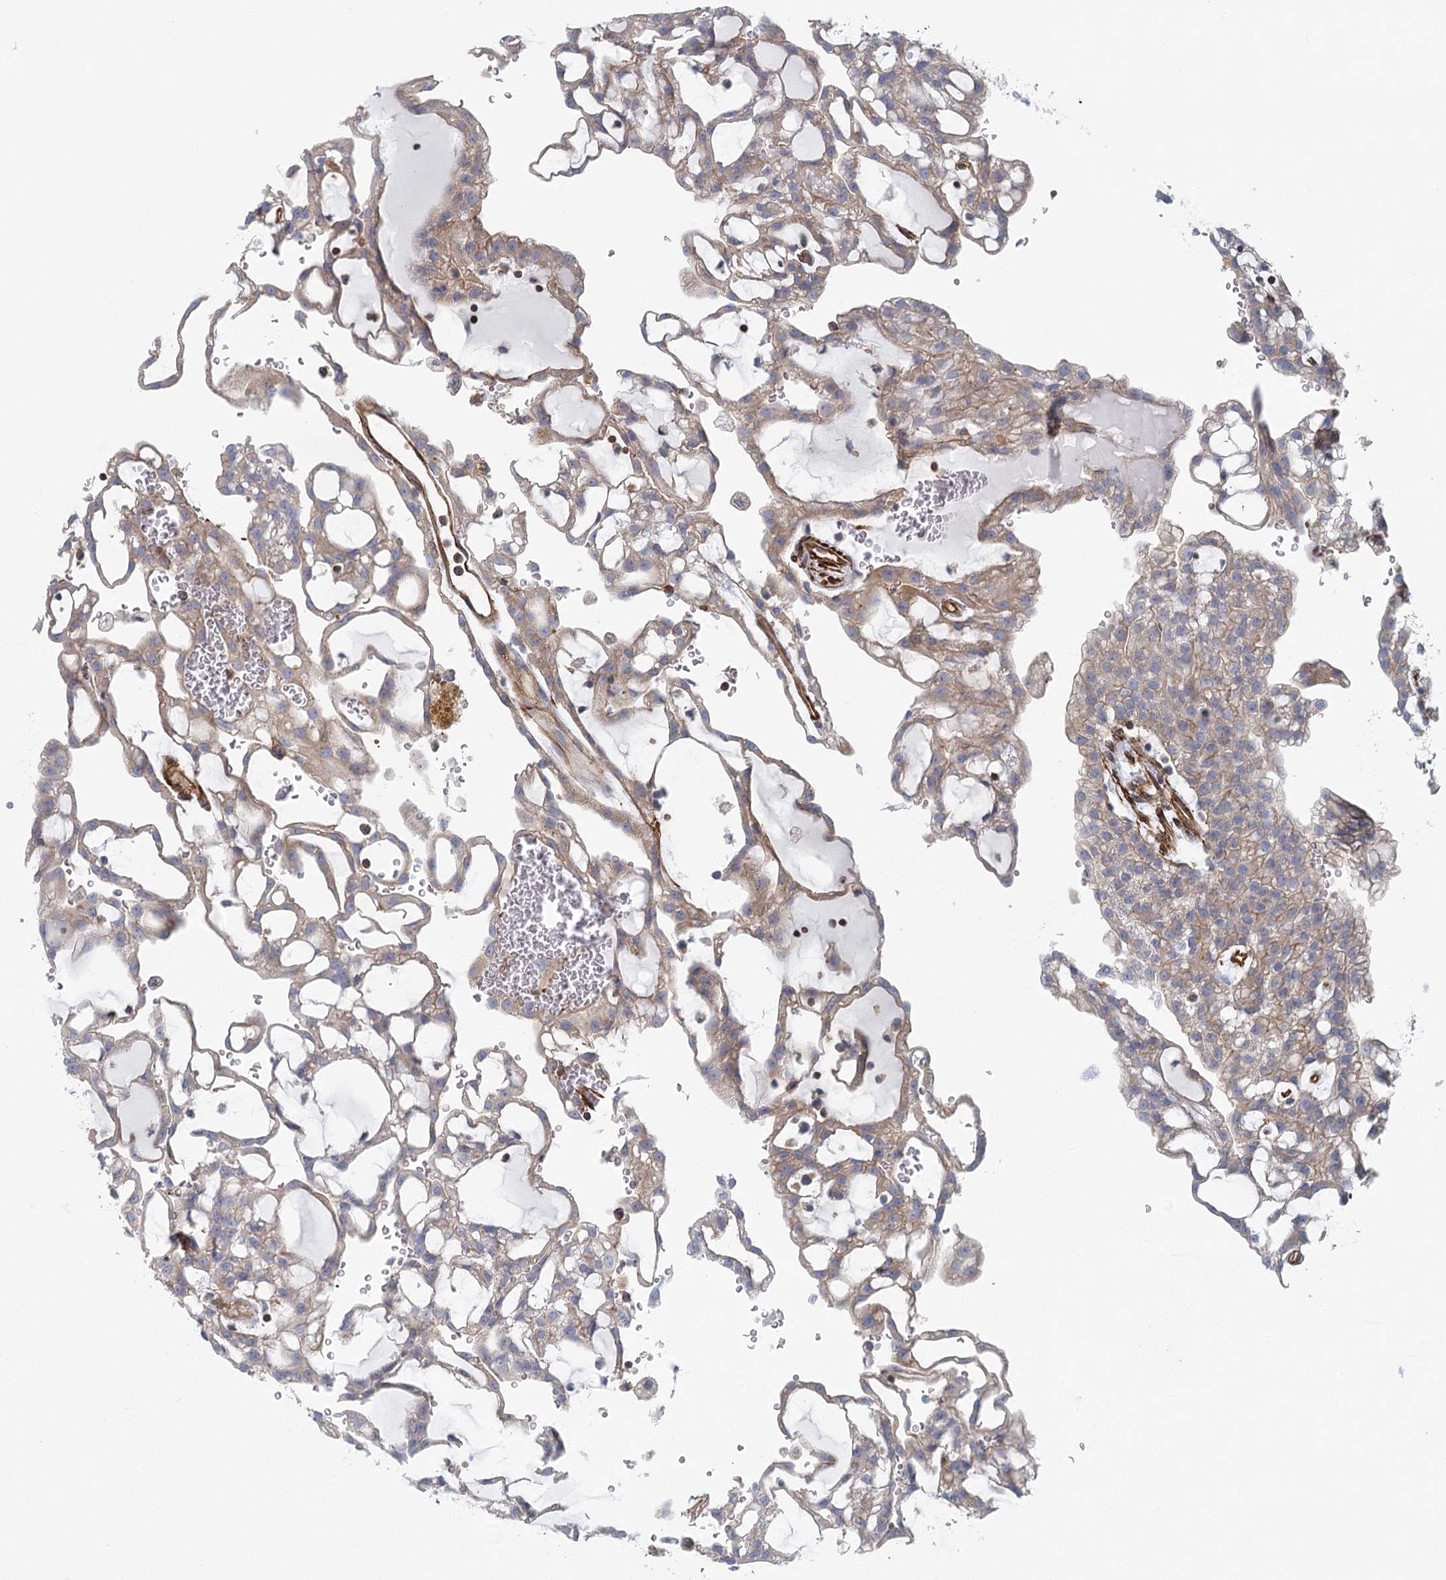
{"staining": {"intensity": "weak", "quantity": "25%-75%", "location": "cytoplasmic/membranous"}, "tissue": "renal cancer", "cell_type": "Tumor cells", "image_type": "cancer", "snomed": [{"axis": "morphology", "description": "Adenocarcinoma, NOS"}, {"axis": "topography", "description": "Kidney"}], "caption": "This is an image of IHC staining of renal cancer, which shows weak expression in the cytoplasmic/membranous of tumor cells.", "gene": "IFT46", "patient": {"sex": "male", "age": 63}}